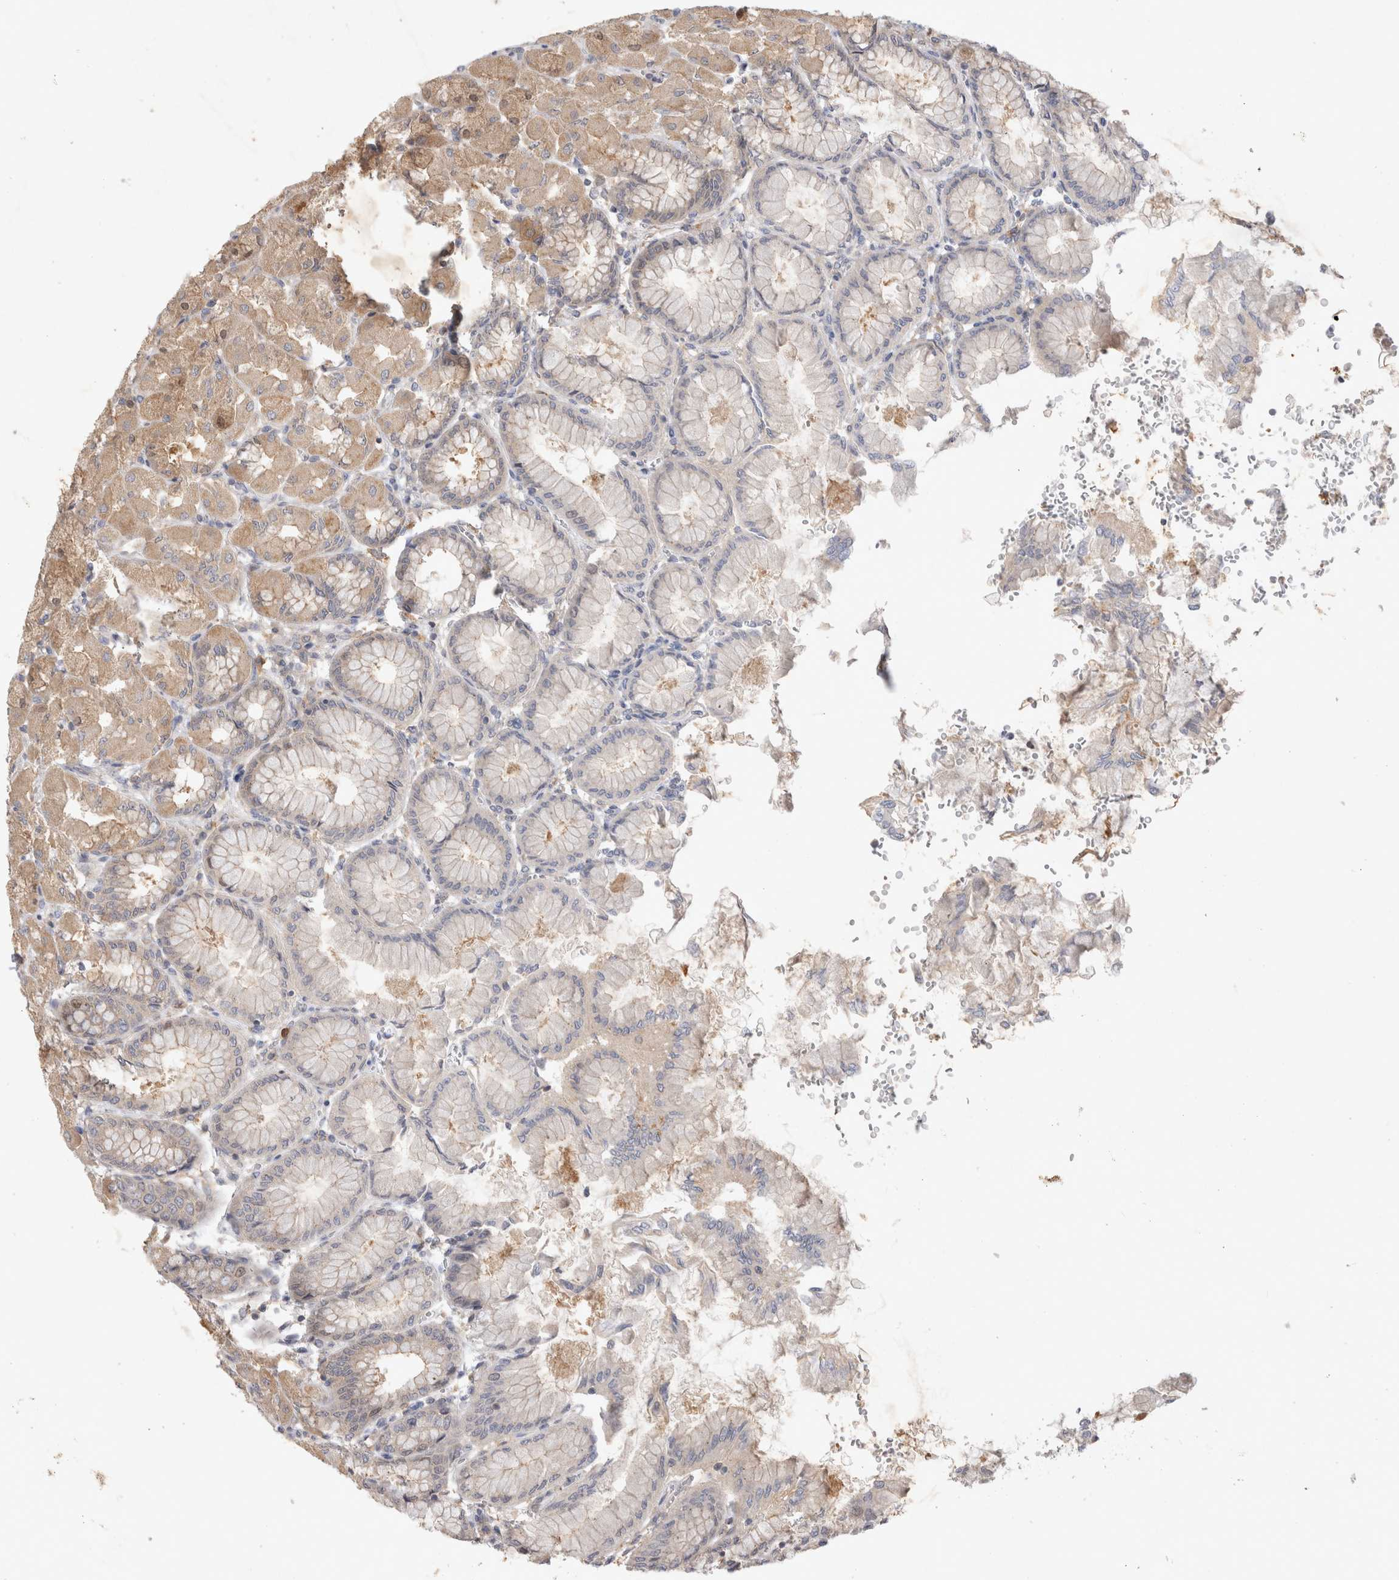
{"staining": {"intensity": "moderate", "quantity": ">75%", "location": "cytoplasmic/membranous"}, "tissue": "stomach", "cell_type": "Glandular cells", "image_type": "normal", "snomed": [{"axis": "morphology", "description": "Normal tissue, NOS"}, {"axis": "topography", "description": "Stomach, upper"}], "caption": "Benign stomach exhibits moderate cytoplasmic/membranous positivity in approximately >75% of glandular cells.", "gene": "HTT", "patient": {"sex": "female", "age": 56}}